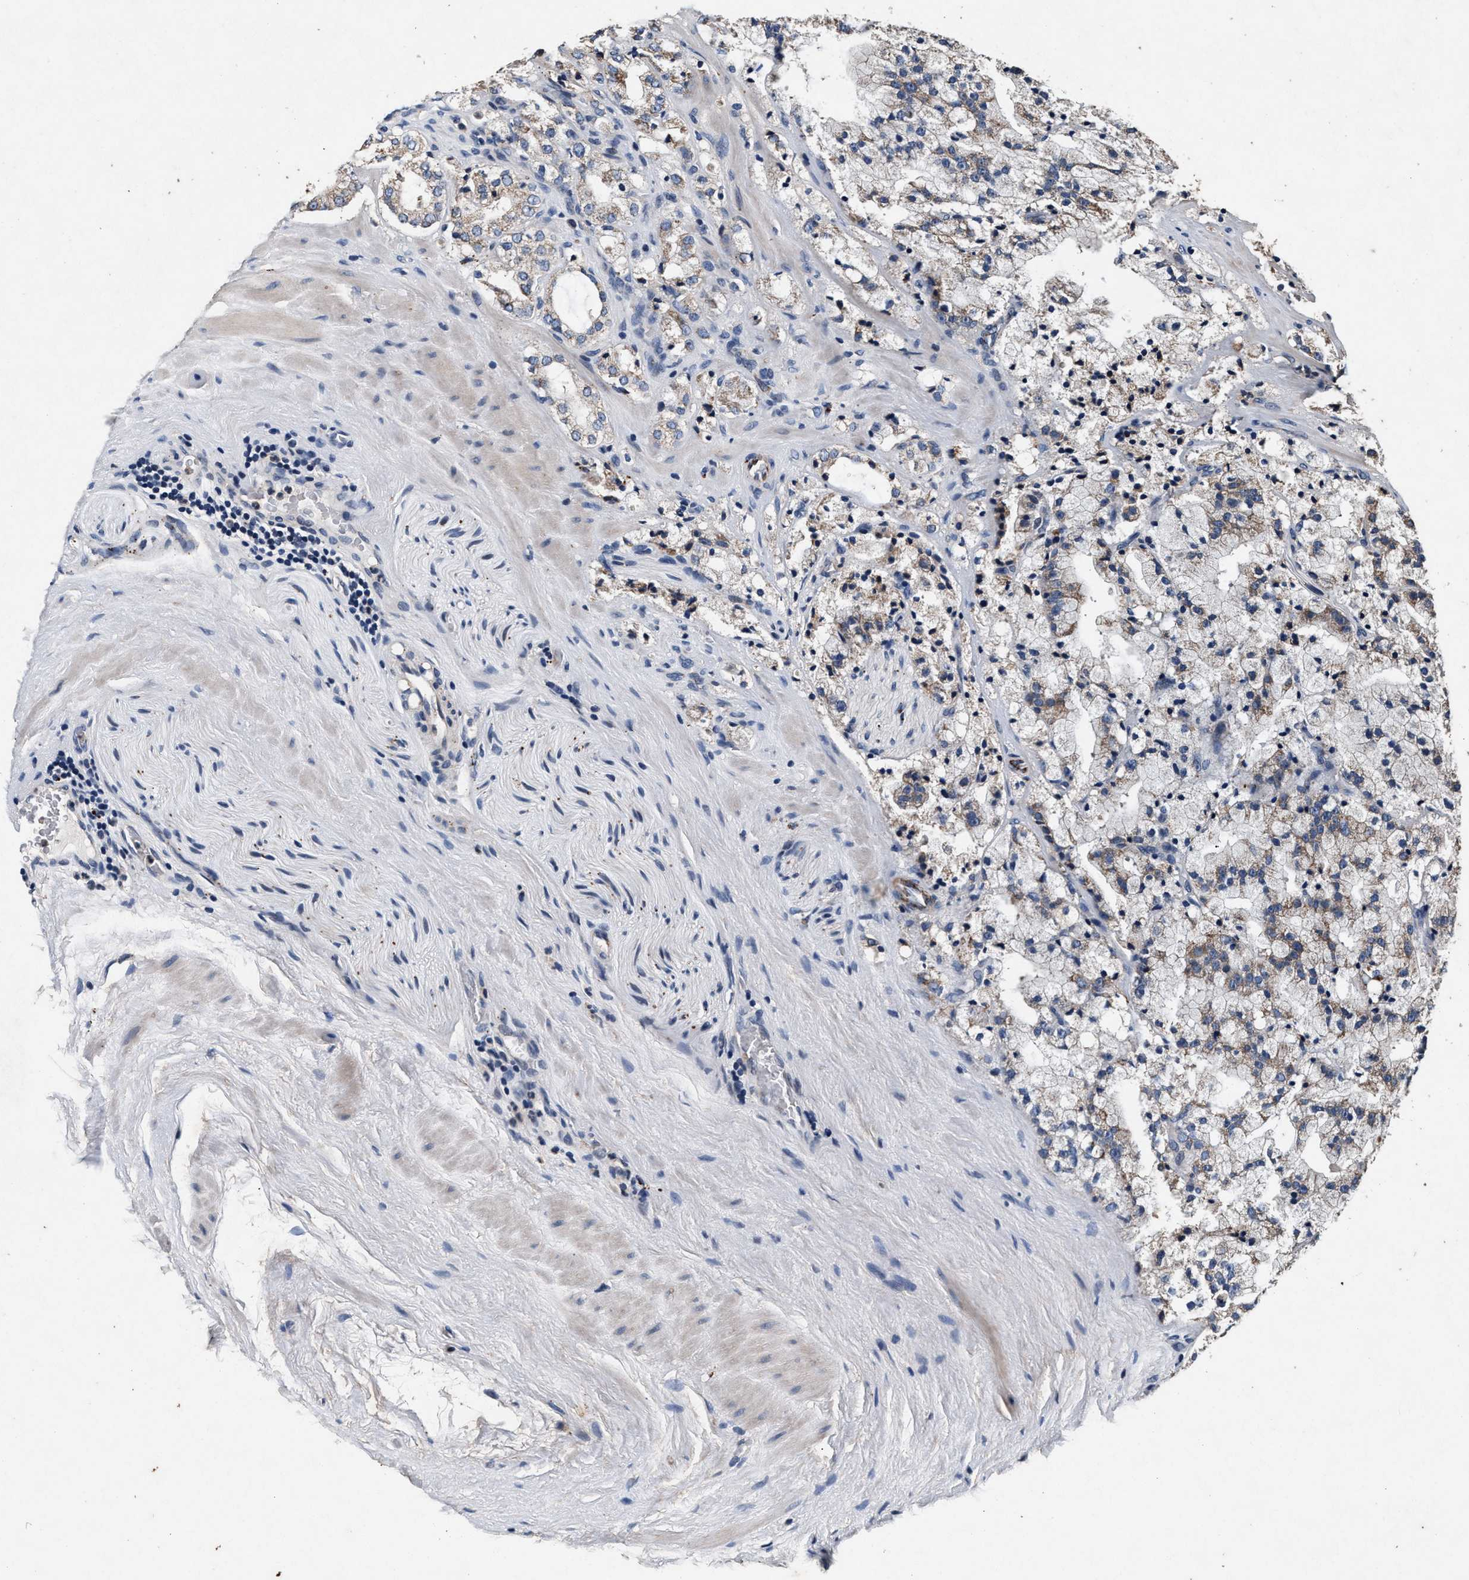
{"staining": {"intensity": "weak", "quantity": "<25%", "location": "cytoplasmic/membranous"}, "tissue": "prostate cancer", "cell_type": "Tumor cells", "image_type": "cancer", "snomed": [{"axis": "morphology", "description": "Adenocarcinoma, High grade"}, {"axis": "topography", "description": "Prostate"}], "caption": "Immunohistochemistry (IHC) micrograph of neoplastic tissue: prostate cancer (high-grade adenocarcinoma) stained with DAB (3,3'-diaminobenzidine) exhibits no significant protein staining in tumor cells. (Brightfield microscopy of DAB immunohistochemistry at high magnification).", "gene": "PKD2L1", "patient": {"sex": "male", "age": 64}}